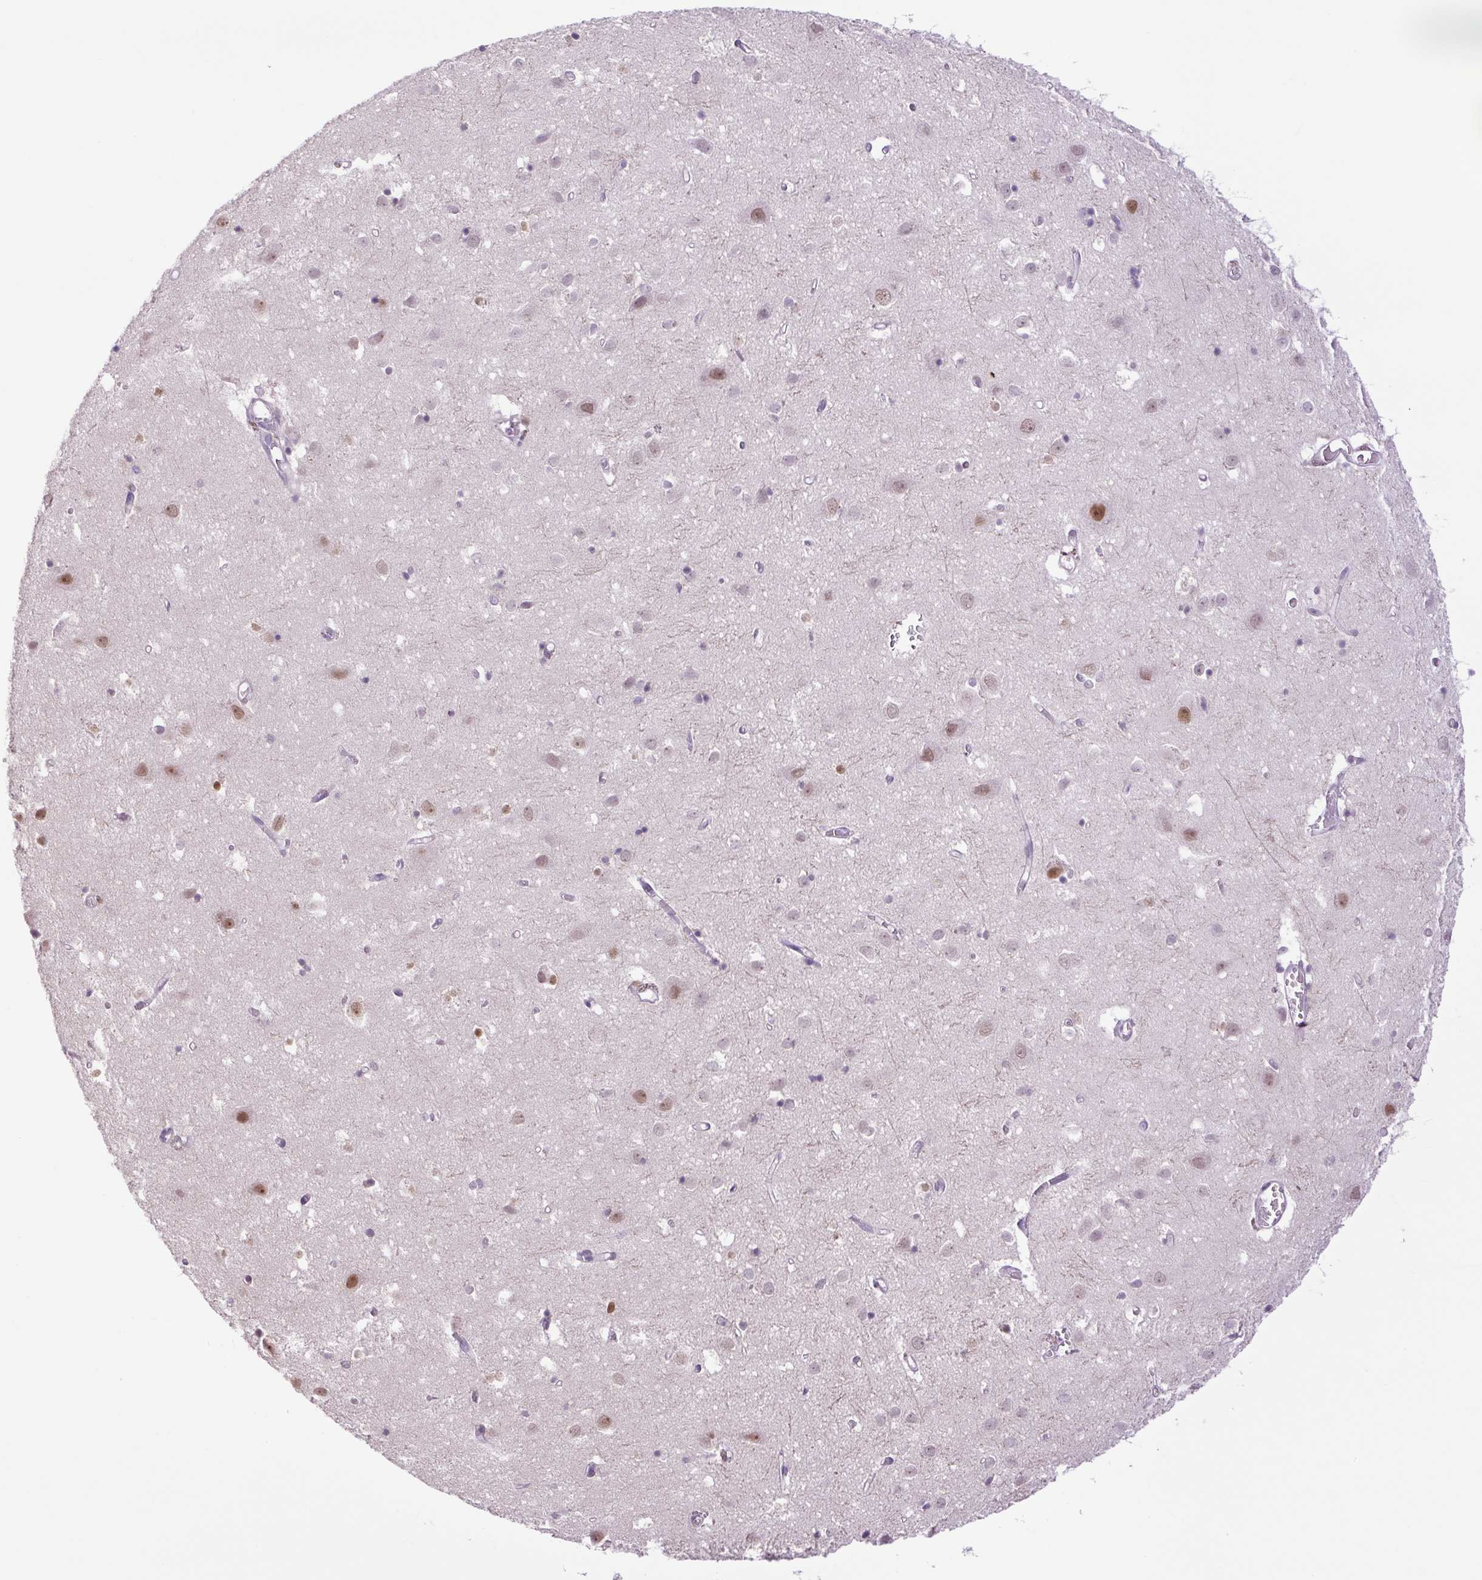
{"staining": {"intensity": "negative", "quantity": "none", "location": "none"}, "tissue": "cerebral cortex", "cell_type": "Endothelial cells", "image_type": "normal", "snomed": [{"axis": "morphology", "description": "Normal tissue, NOS"}, {"axis": "topography", "description": "Cerebral cortex"}], "caption": "Immunohistochemical staining of unremarkable cerebral cortex demonstrates no significant expression in endothelial cells. (DAB (3,3'-diaminobenzidine) immunohistochemistry, high magnification).", "gene": "KPNA1", "patient": {"sex": "male", "age": 70}}